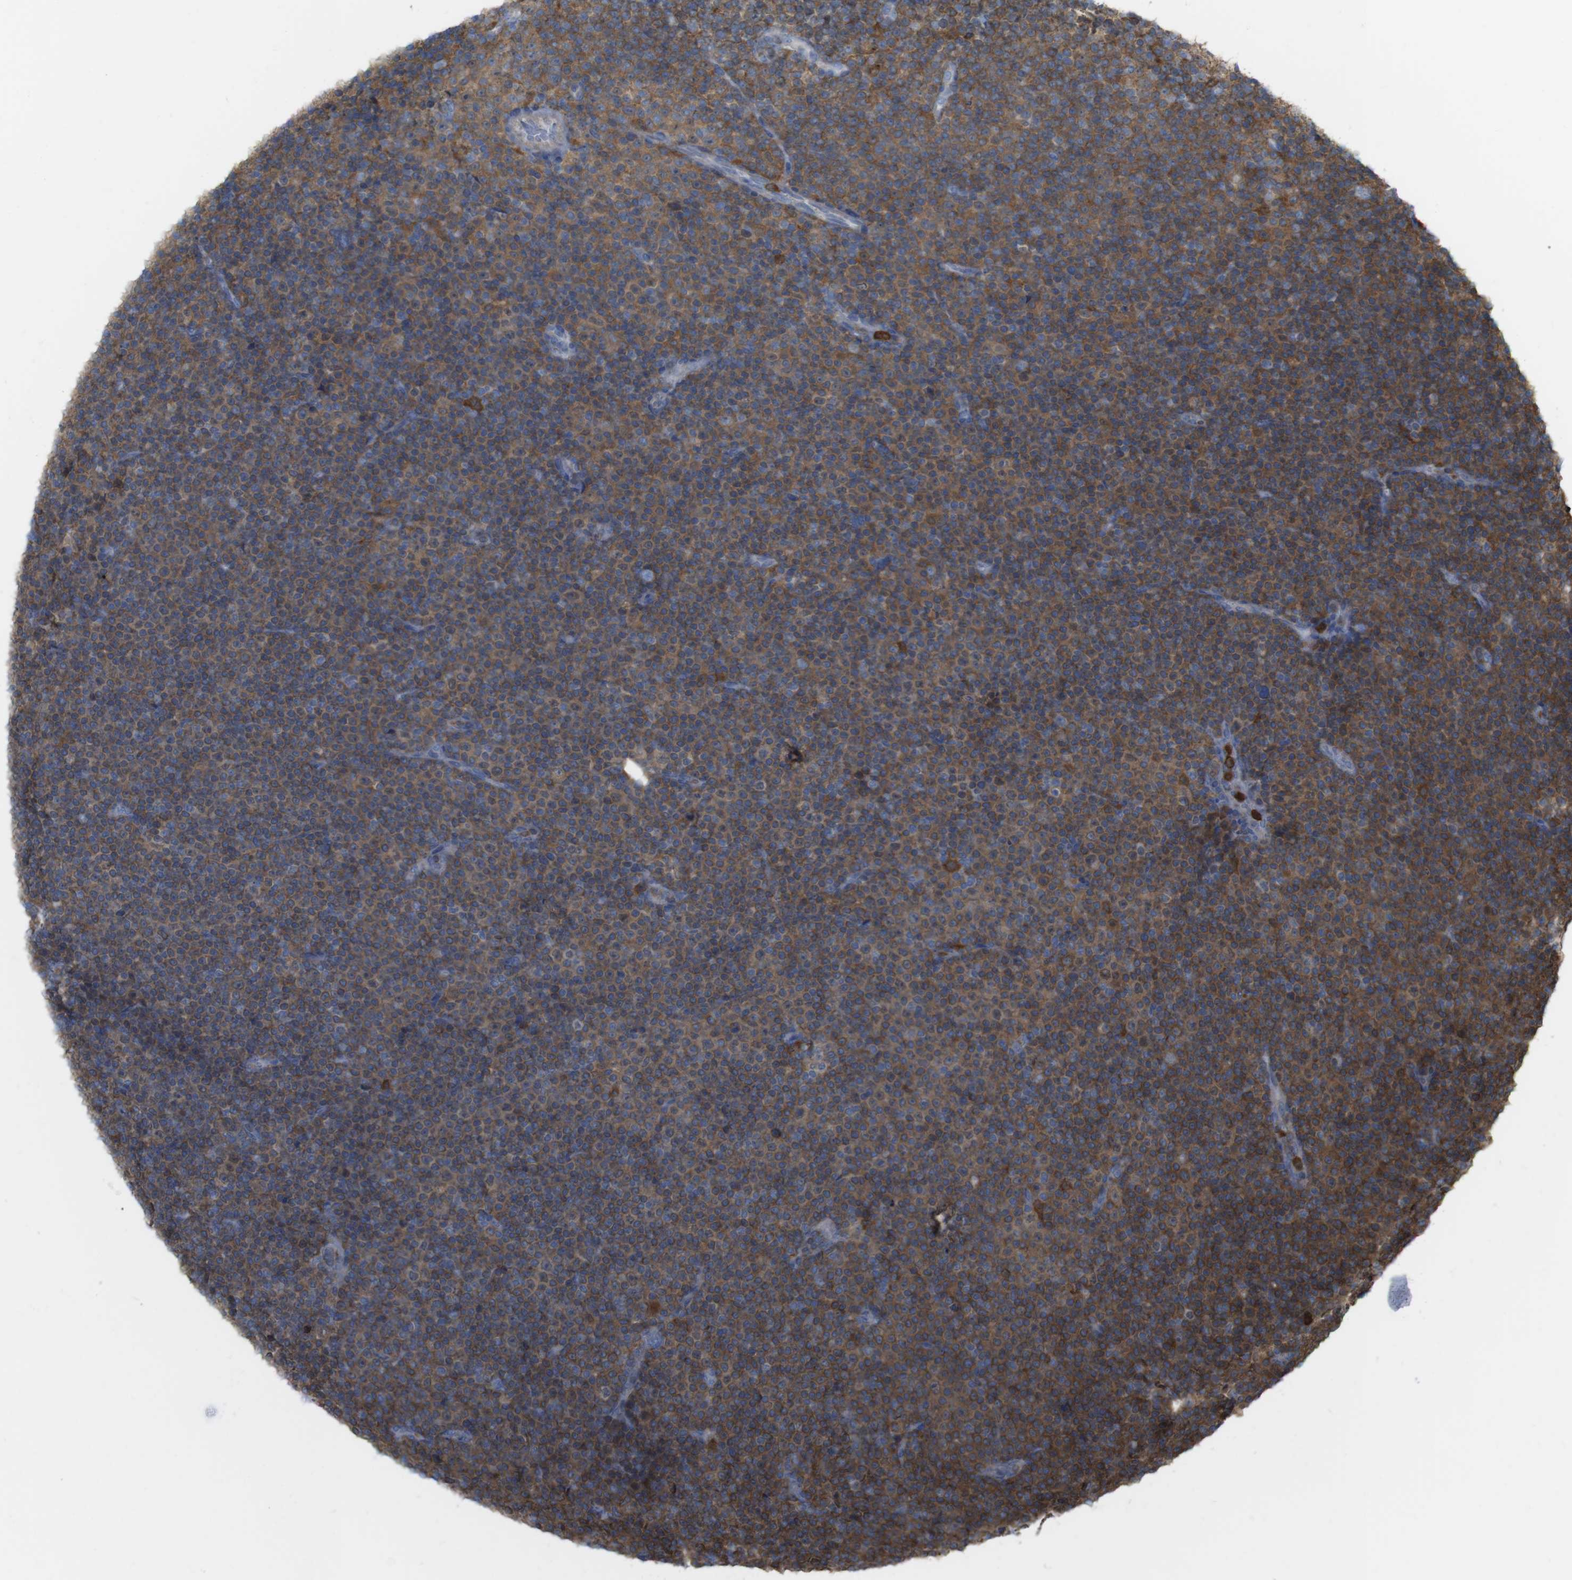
{"staining": {"intensity": "moderate", "quantity": ">75%", "location": "cytoplasmic/membranous"}, "tissue": "lymphoma", "cell_type": "Tumor cells", "image_type": "cancer", "snomed": [{"axis": "morphology", "description": "Malignant lymphoma, non-Hodgkin's type, Low grade"}, {"axis": "topography", "description": "Lymph node"}], "caption": "Human lymphoma stained with a brown dye shows moderate cytoplasmic/membranous positive staining in about >75% of tumor cells.", "gene": "PRKCD", "patient": {"sex": "female", "age": 67}}